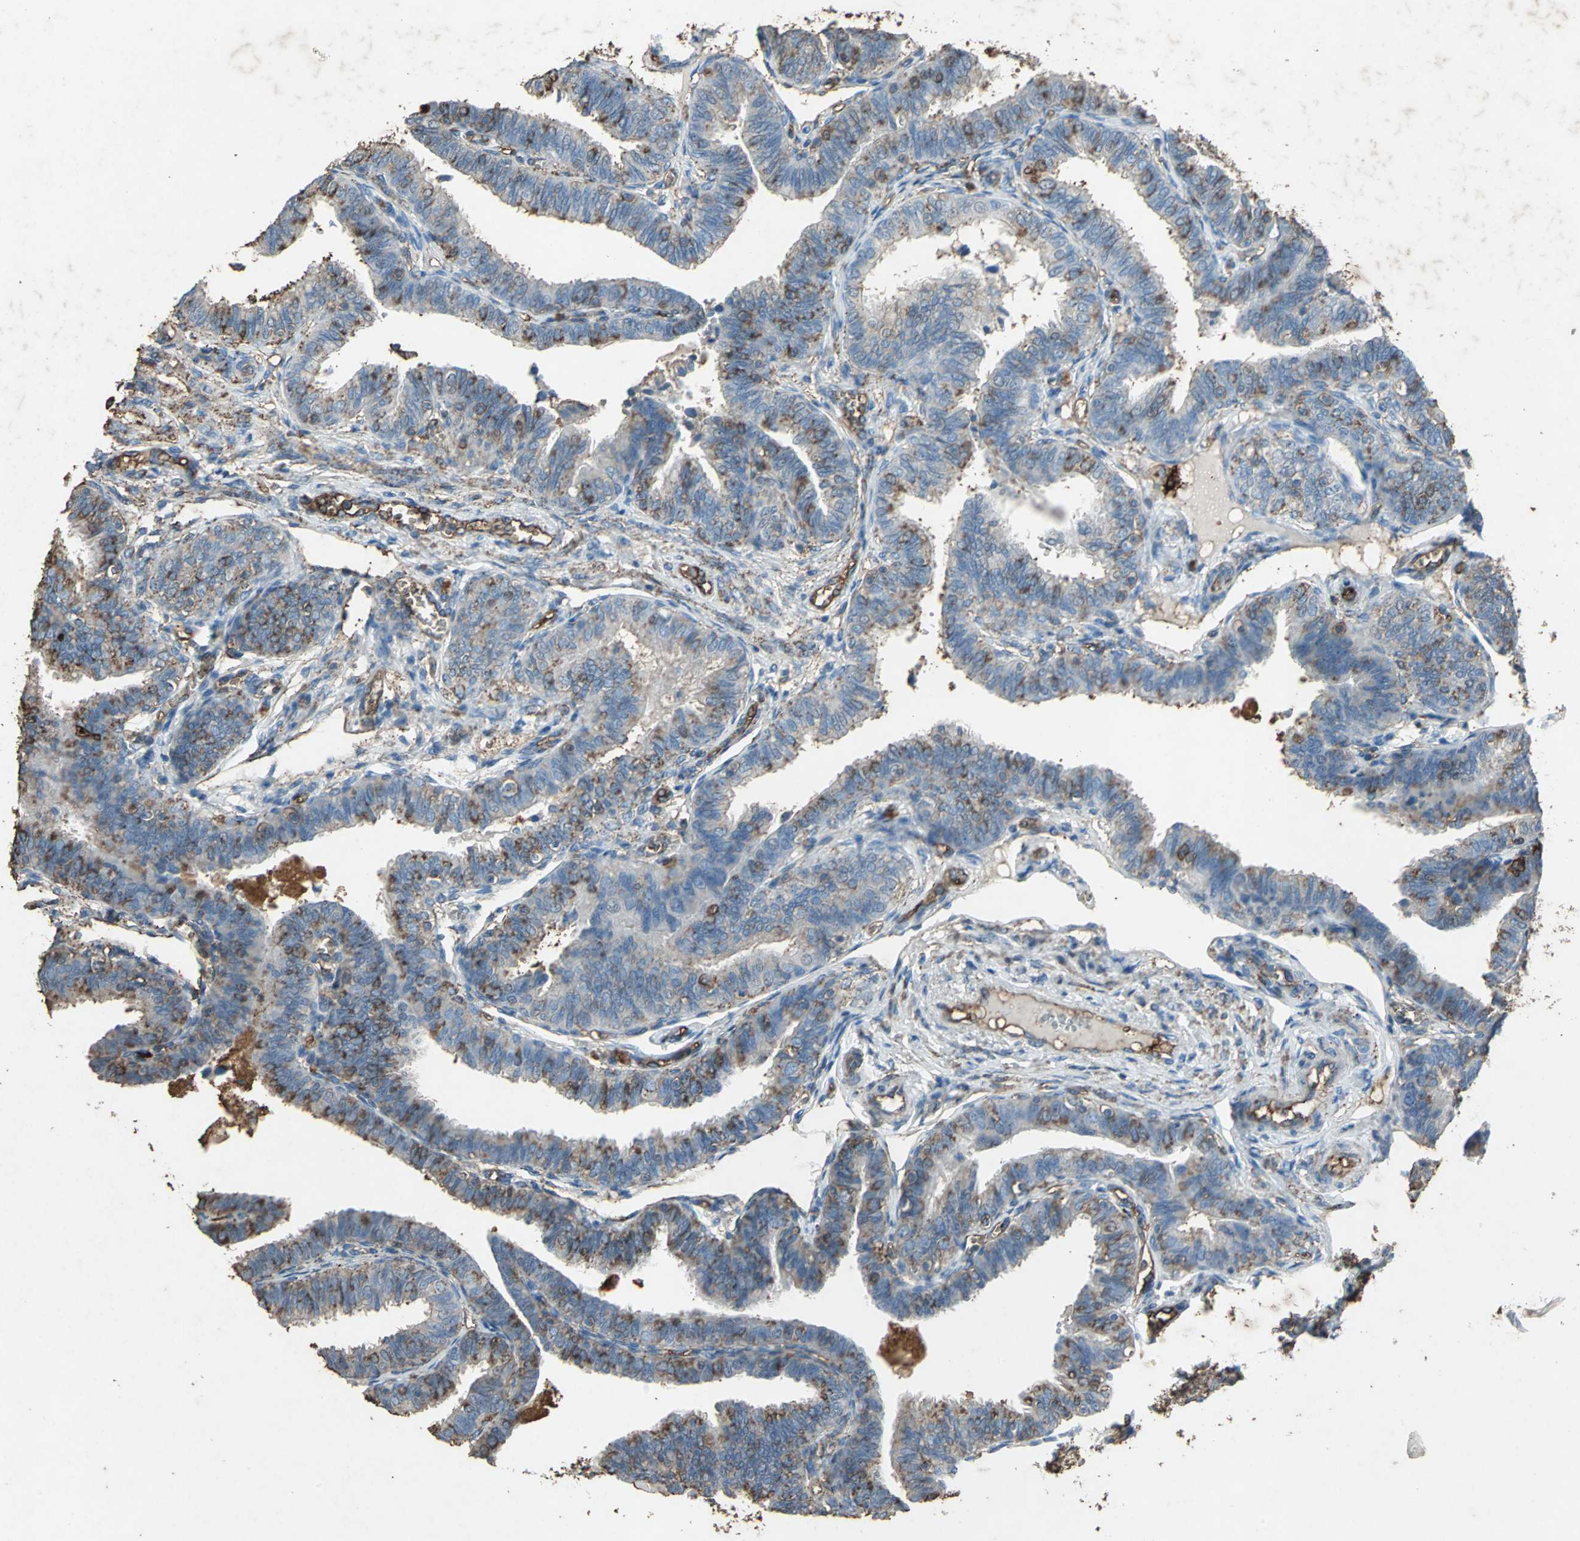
{"staining": {"intensity": "moderate", "quantity": "25%-75%", "location": "cytoplasmic/membranous"}, "tissue": "fallopian tube", "cell_type": "Glandular cells", "image_type": "normal", "snomed": [{"axis": "morphology", "description": "Normal tissue, NOS"}, {"axis": "topography", "description": "Fallopian tube"}], "caption": "The micrograph displays a brown stain indicating the presence of a protein in the cytoplasmic/membranous of glandular cells in fallopian tube.", "gene": "CCR6", "patient": {"sex": "female", "age": 46}}